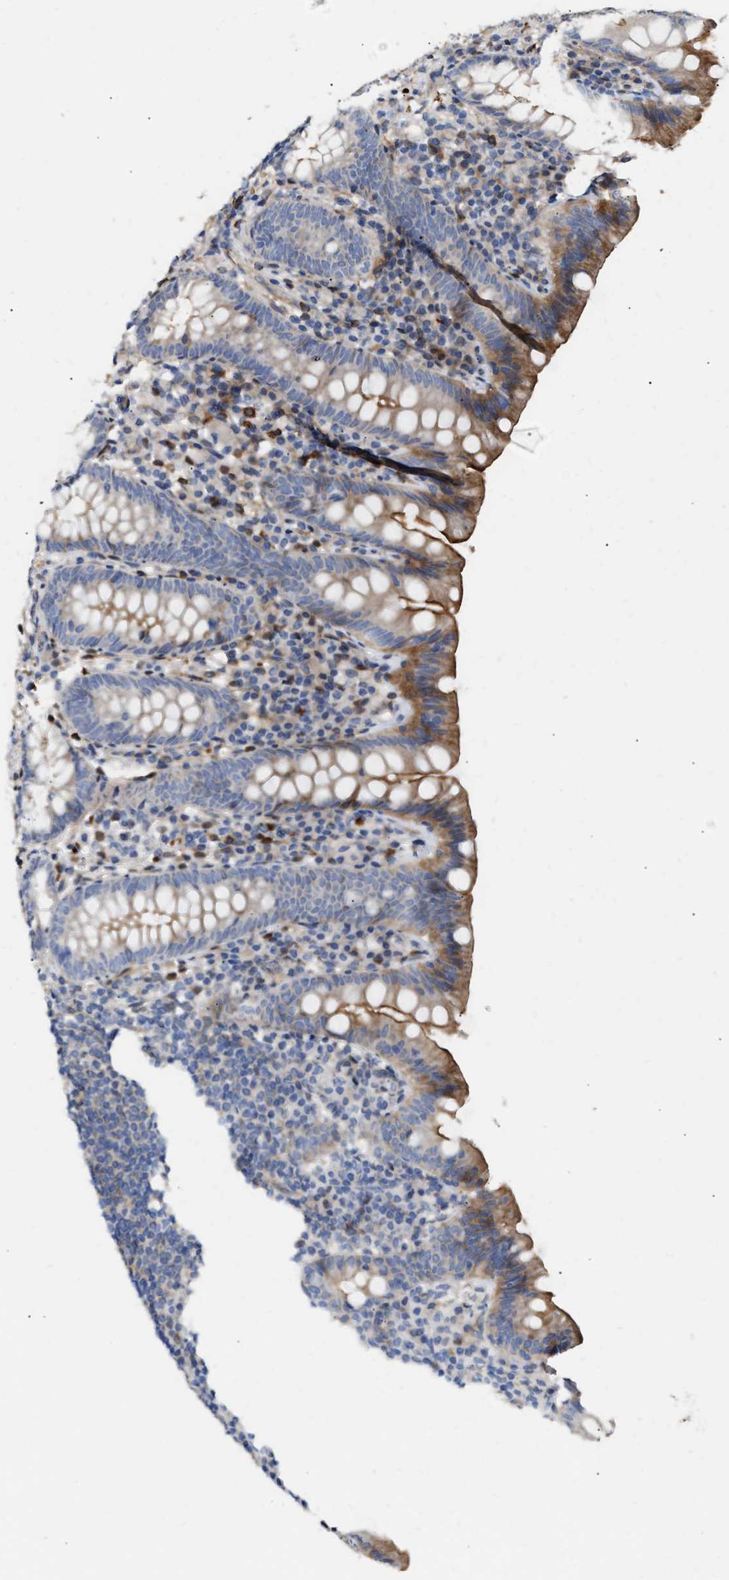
{"staining": {"intensity": "moderate", "quantity": ">75%", "location": "cytoplasmic/membranous"}, "tissue": "appendix", "cell_type": "Glandular cells", "image_type": "normal", "snomed": [{"axis": "morphology", "description": "Normal tissue, NOS"}, {"axis": "topography", "description": "Appendix"}], "caption": "Benign appendix was stained to show a protein in brown. There is medium levels of moderate cytoplasmic/membranous staining in about >75% of glandular cells.", "gene": "FHL1", "patient": {"sex": "male", "age": 52}}